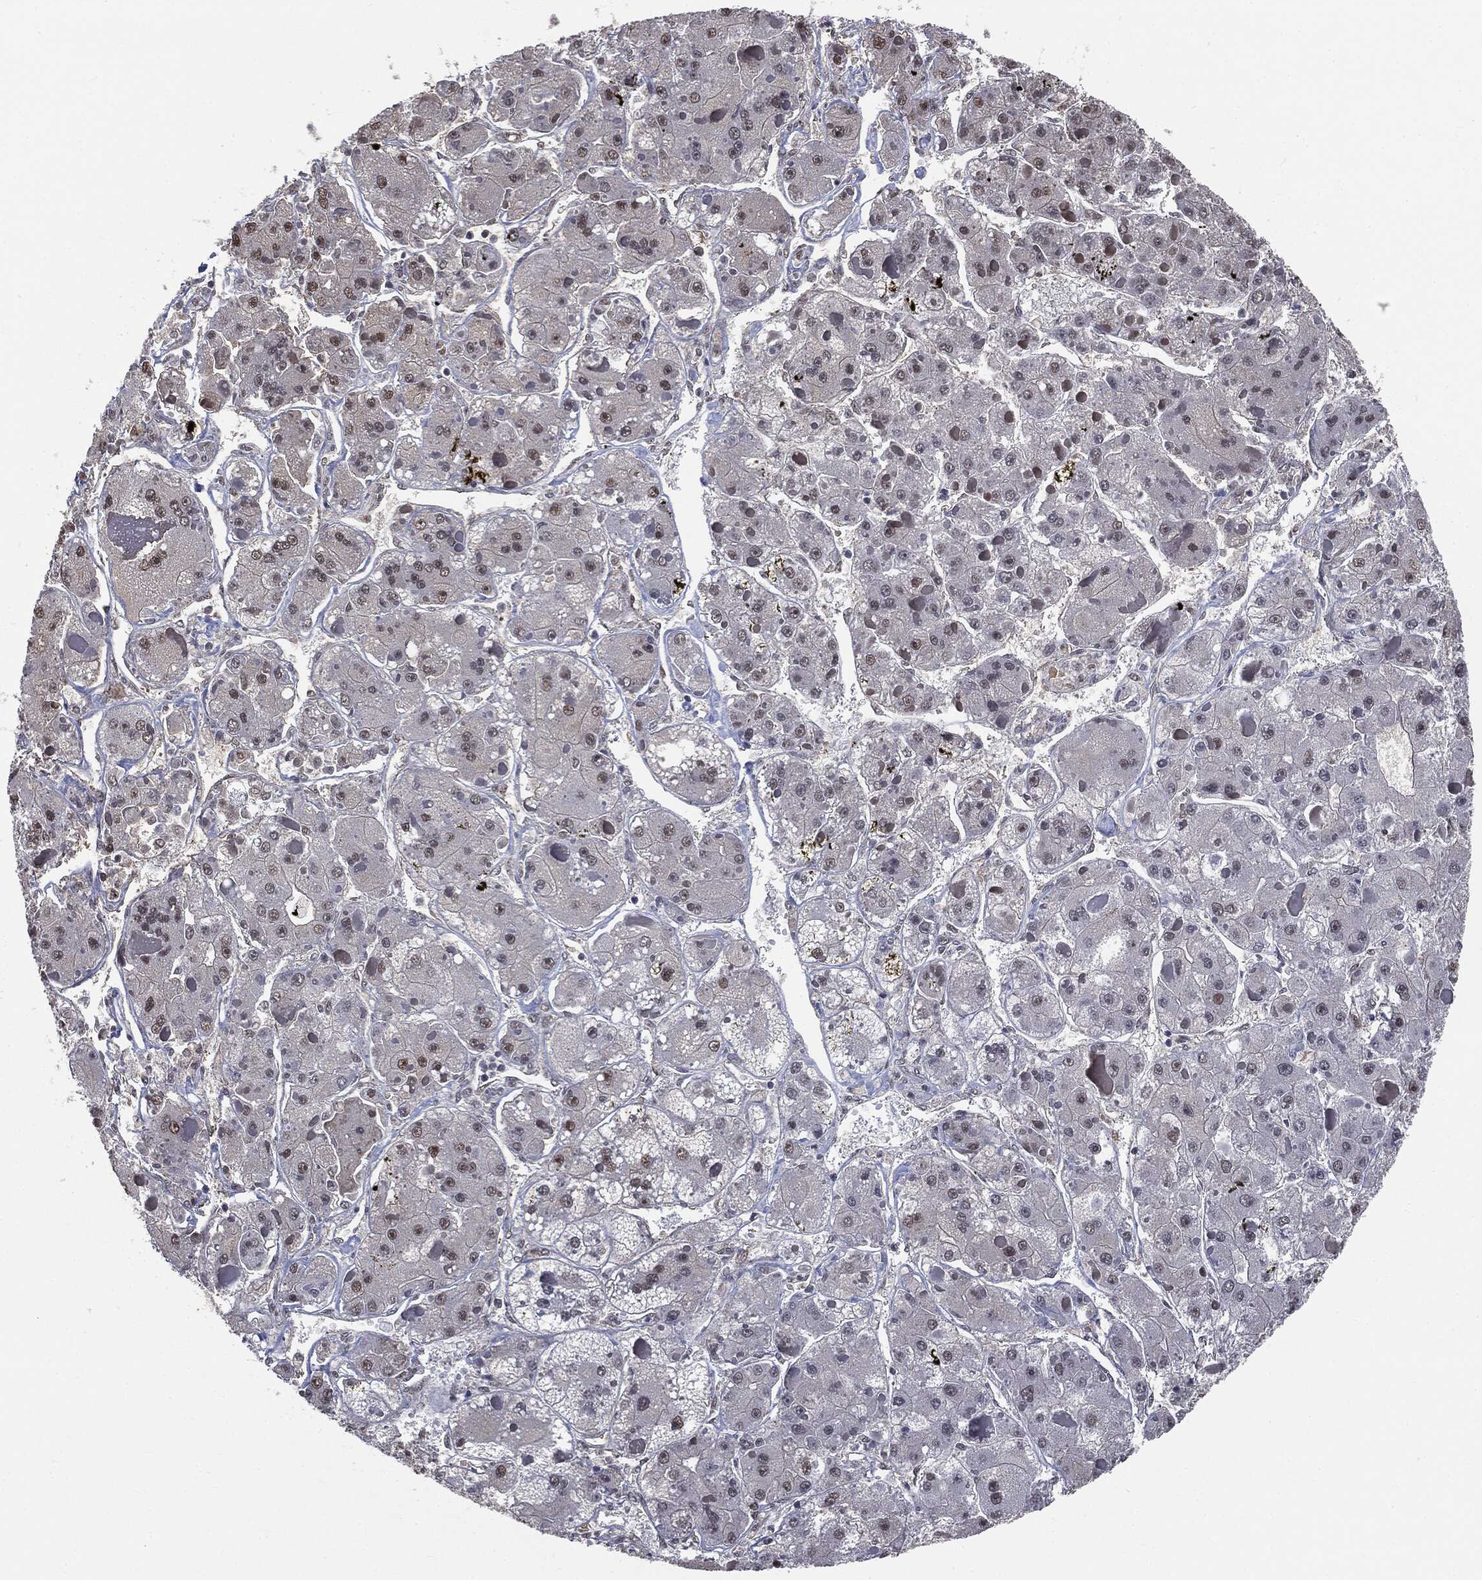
{"staining": {"intensity": "moderate", "quantity": "<25%", "location": "nuclear"}, "tissue": "liver cancer", "cell_type": "Tumor cells", "image_type": "cancer", "snomed": [{"axis": "morphology", "description": "Carcinoma, Hepatocellular, NOS"}, {"axis": "topography", "description": "Liver"}], "caption": "Tumor cells show low levels of moderate nuclear staining in approximately <25% of cells in human hepatocellular carcinoma (liver). Using DAB (brown) and hematoxylin (blue) stains, captured at high magnification using brightfield microscopy.", "gene": "SHLD2", "patient": {"sex": "female", "age": 73}}